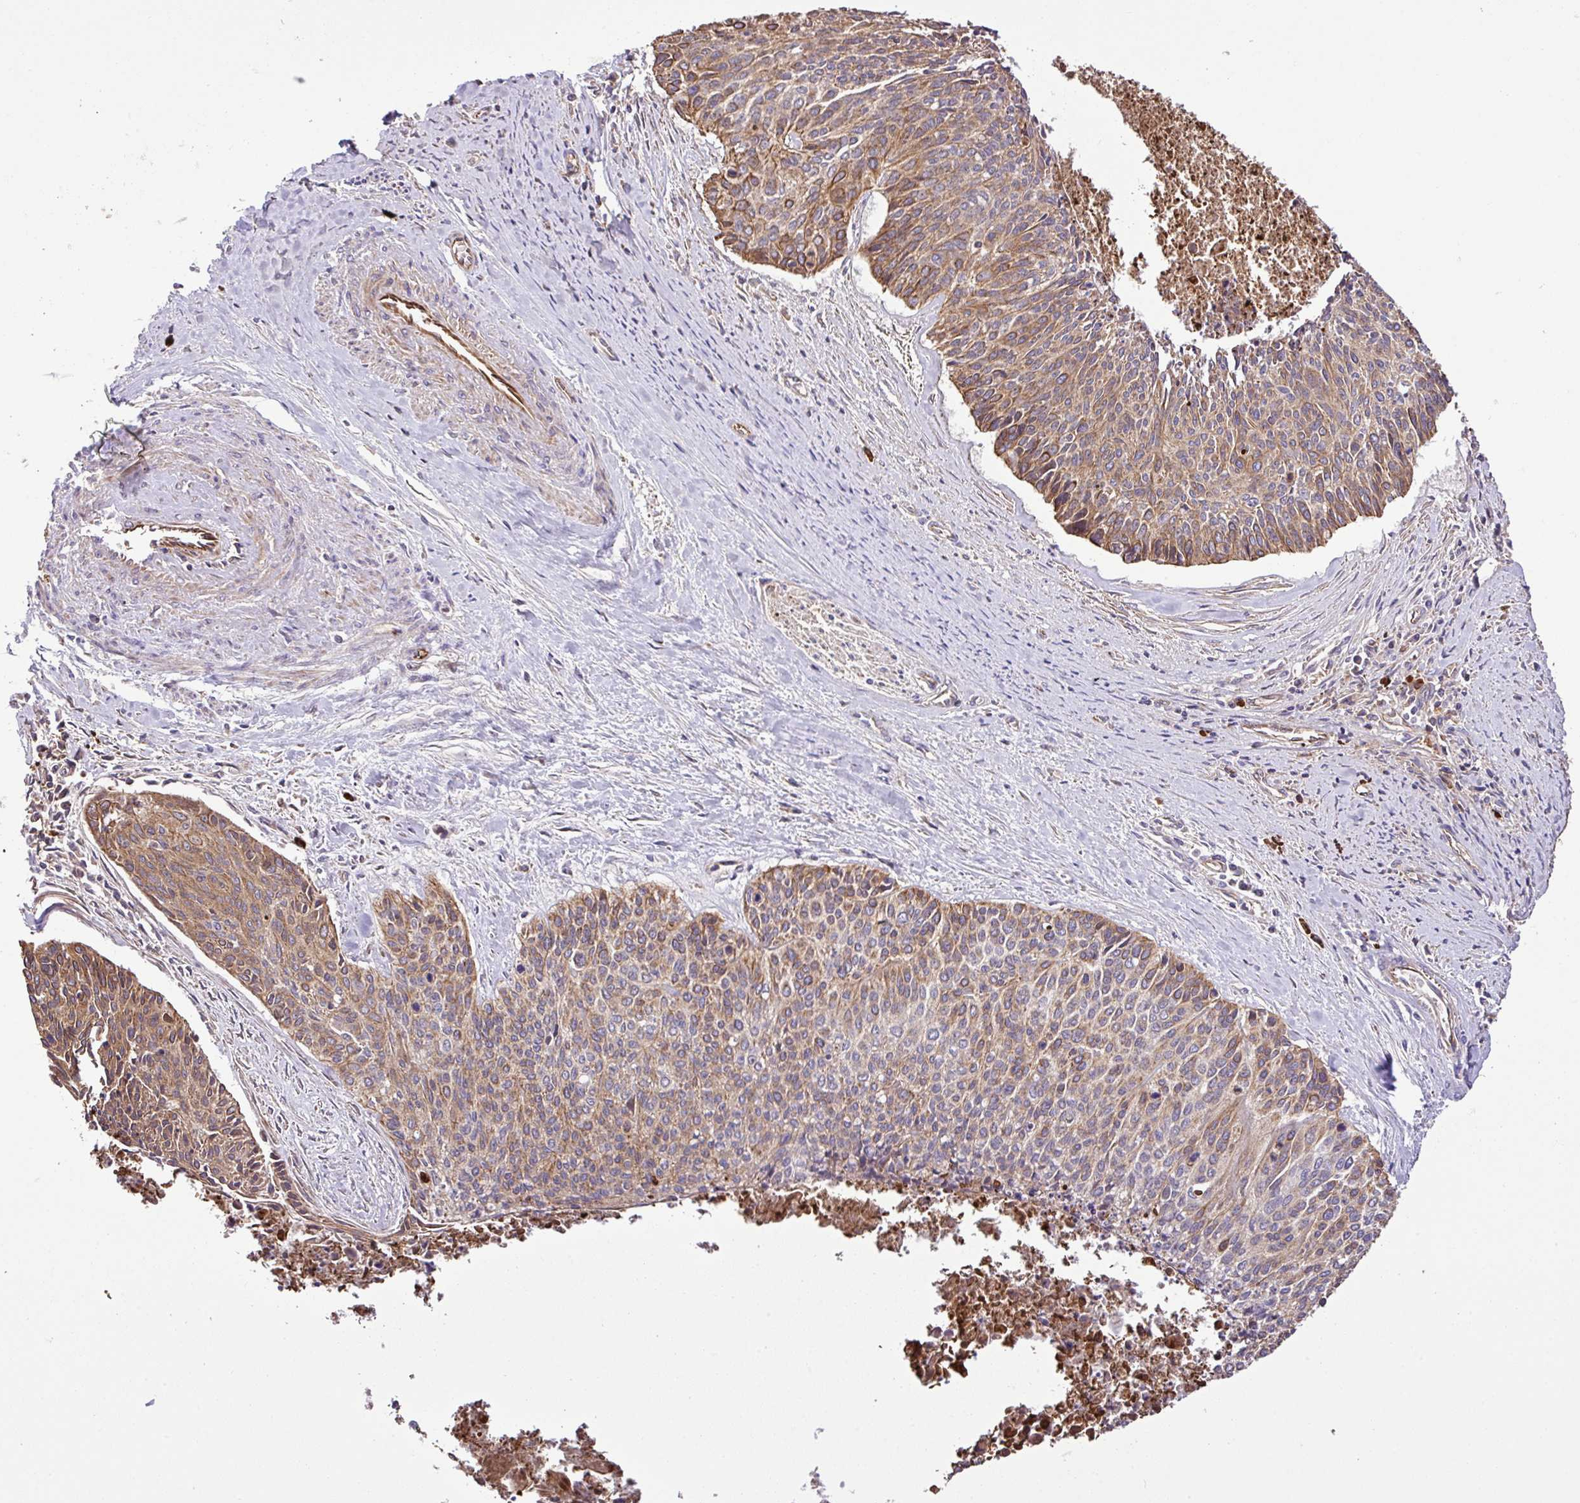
{"staining": {"intensity": "moderate", "quantity": ">75%", "location": "cytoplasmic/membranous"}, "tissue": "cervical cancer", "cell_type": "Tumor cells", "image_type": "cancer", "snomed": [{"axis": "morphology", "description": "Squamous cell carcinoma, NOS"}, {"axis": "topography", "description": "Cervix"}], "caption": "The immunohistochemical stain highlights moderate cytoplasmic/membranous expression in tumor cells of cervical cancer (squamous cell carcinoma) tissue. The staining was performed using DAB (3,3'-diaminobenzidine) to visualize the protein expression in brown, while the nuclei were stained in blue with hematoxylin (Magnification: 20x).", "gene": "ZNF266", "patient": {"sex": "female", "age": 55}}